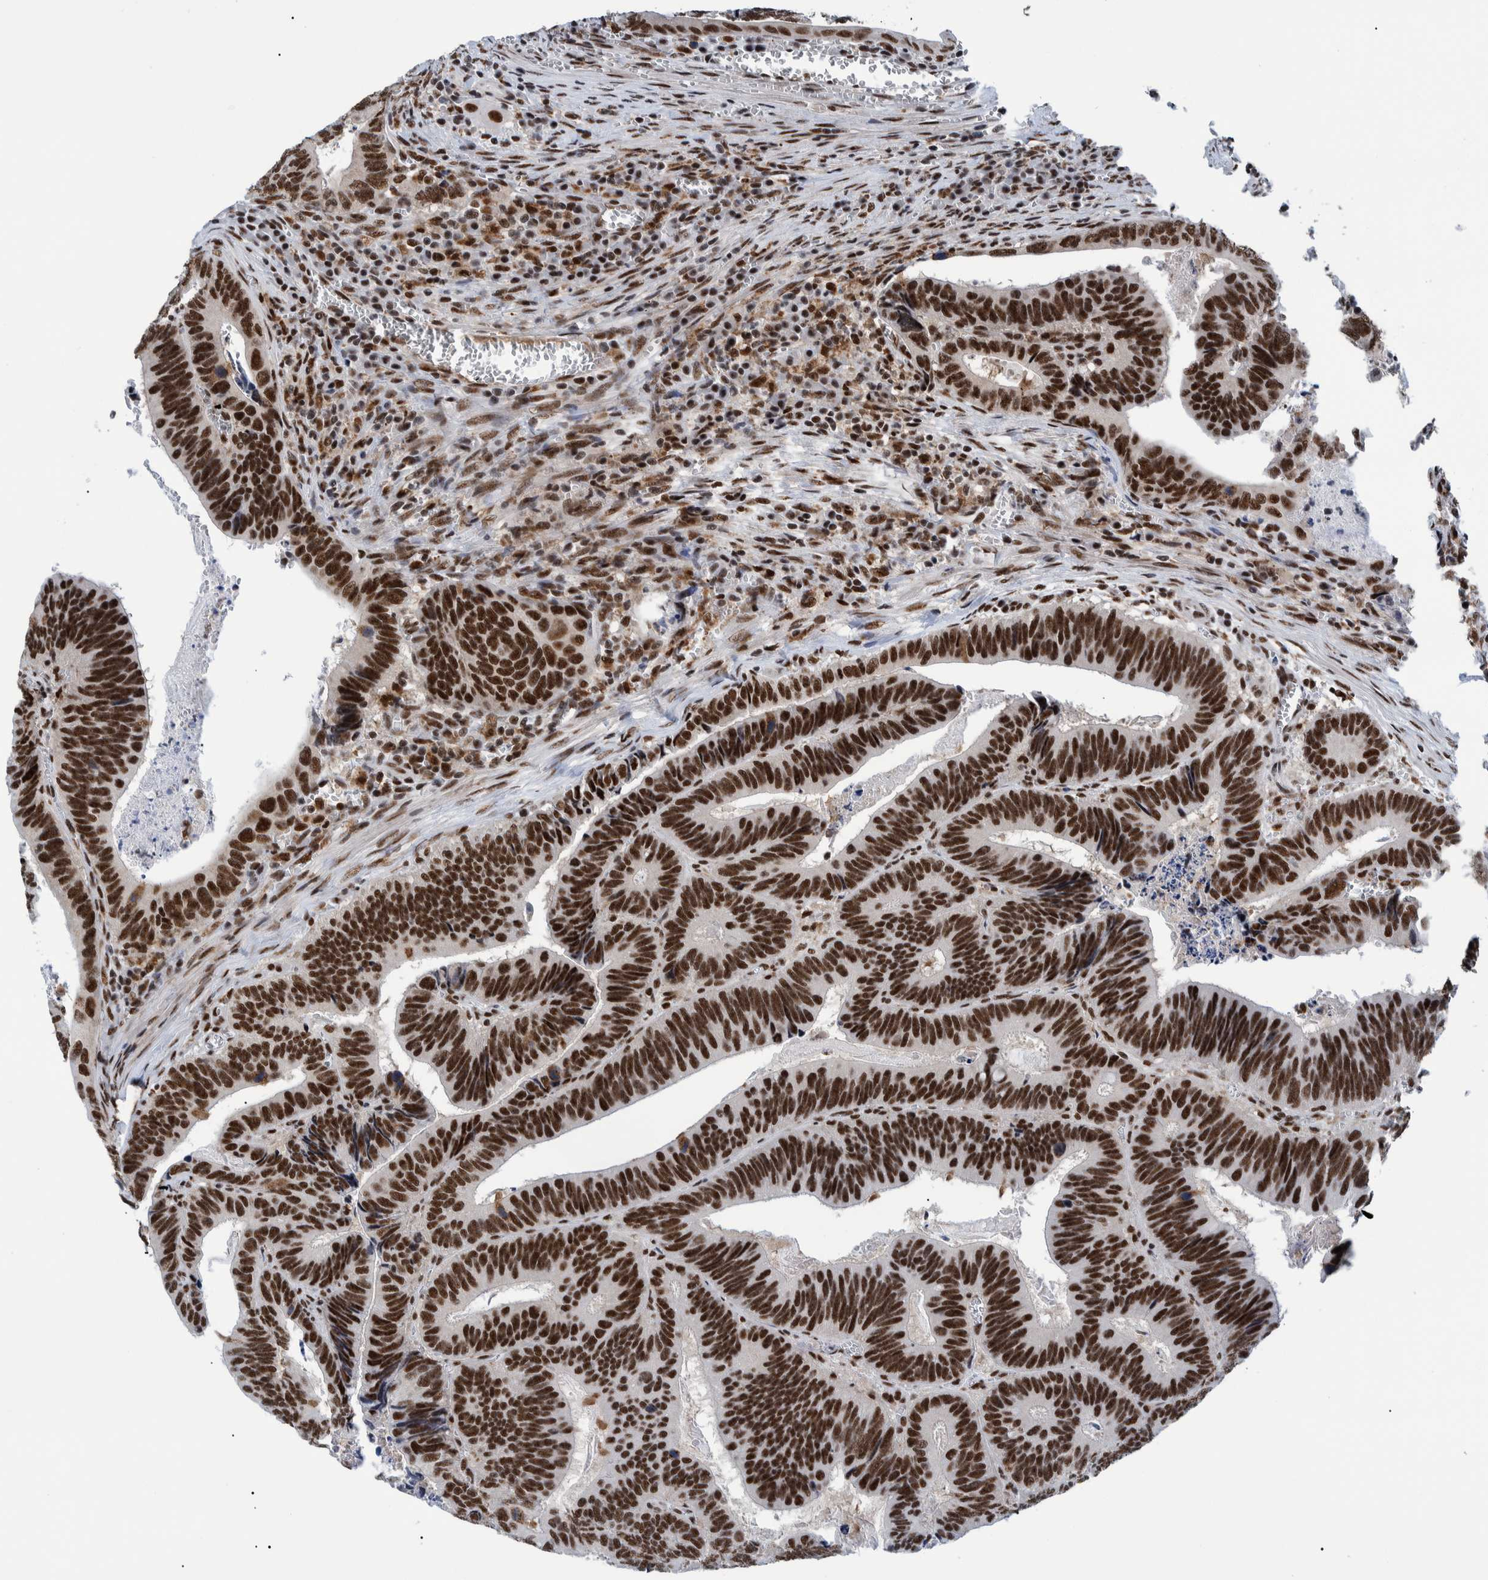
{"staining": {"intensity": "strong", "quantity": ">75%", "location": "nuclear"}, "tissue": "colorectal cancer", "cell_type": "Tumor cells", "image_type": "cancer", "snomed": [{"axis": "morphology", "description": "Inflammation, NOS"}, {"axis": "morphology", "description": "Adenocarcinoma, NOS"}, {"axis": "topography", "description": "Colon"}], "caption": "Colorectal cancer (adenocarcinoma) stained with a protein marker shows strong staining in tumor cells.", "gene": "EFTUD2", "patient": {"sex": "male", "age": 72}}